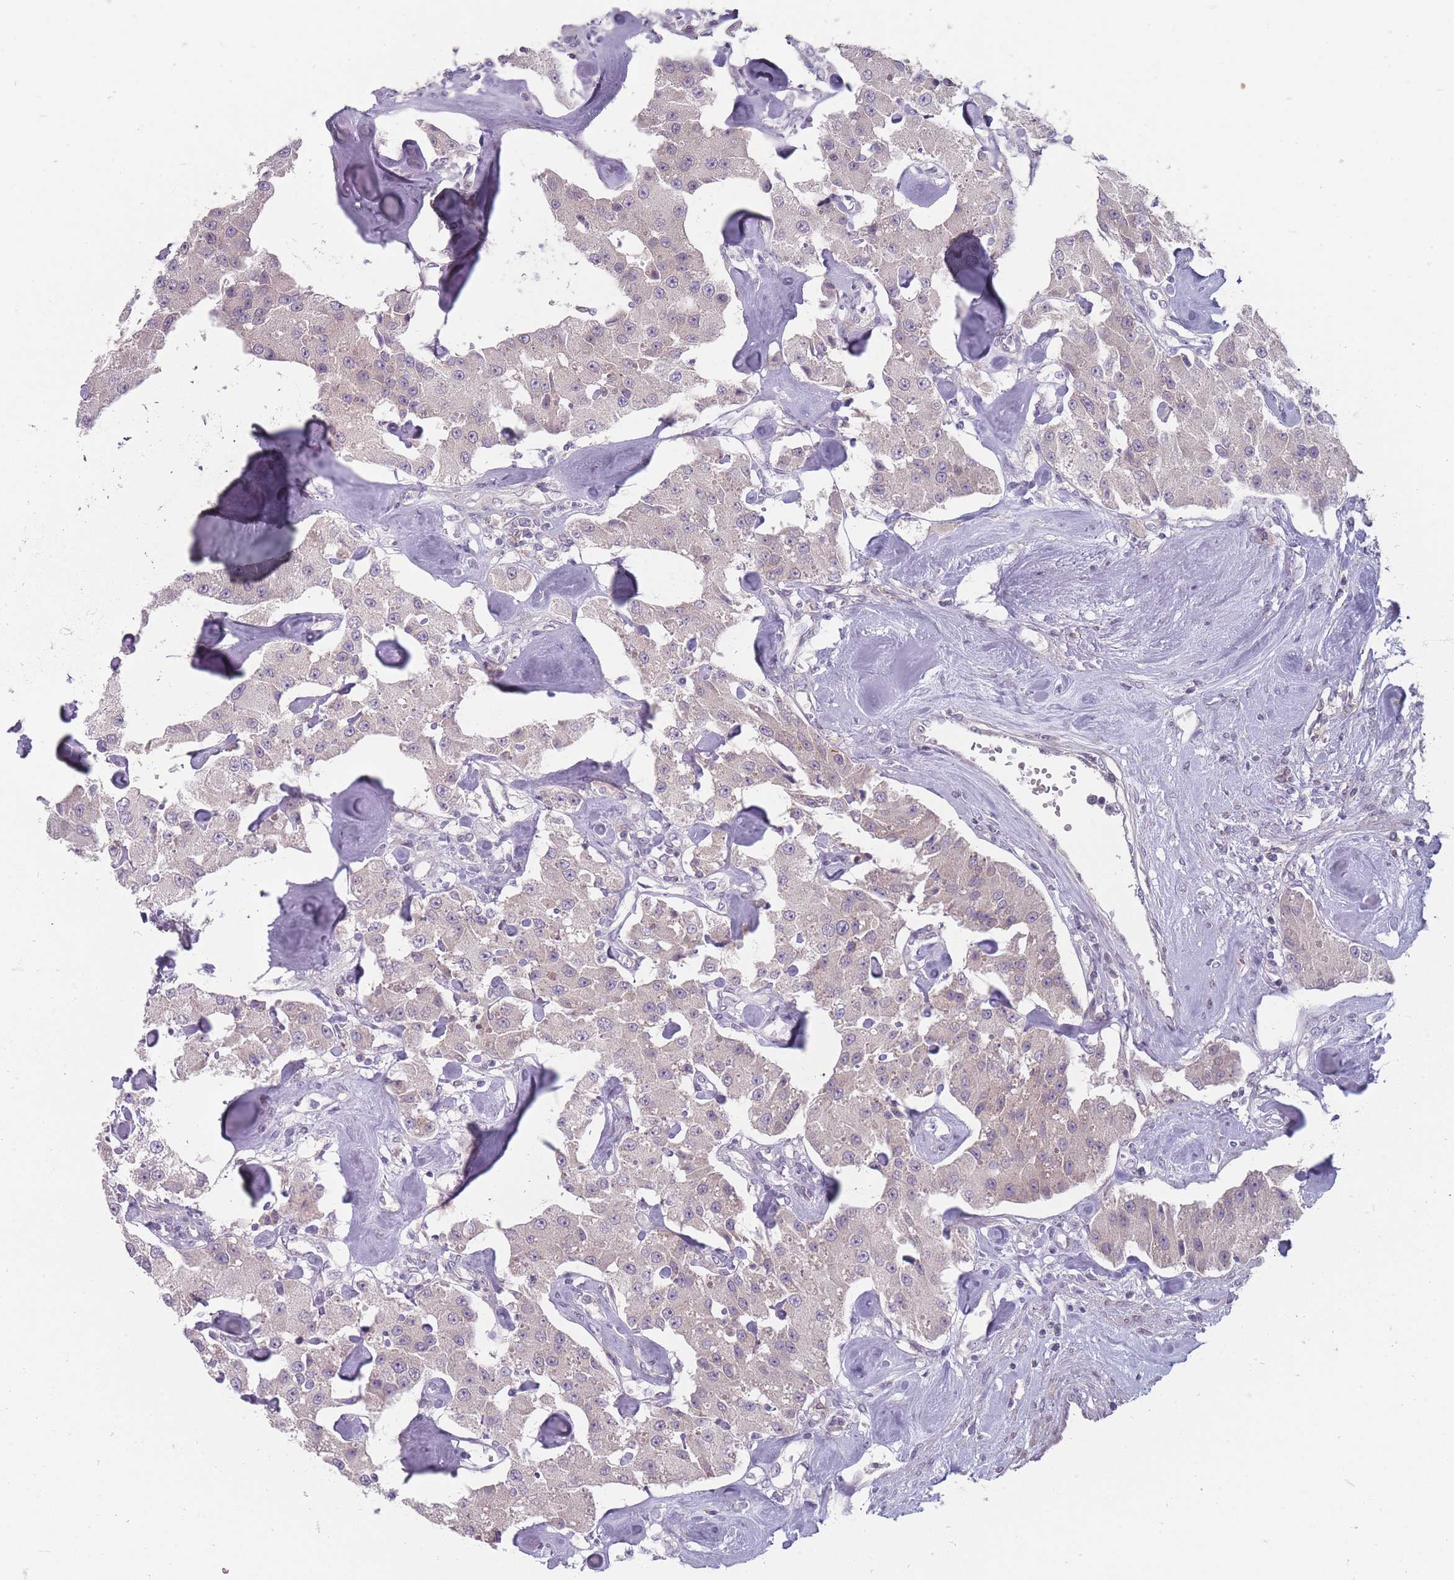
{"staining": {"intensity": "weak", "quantity": "<25%", "location": "cytoplasmic/membranous"}, "tissue": "carcinoid", "cell_type": "Tumor cells", "image_type": "cancer", "snomed": [{"axis": "morphology", "description": "Carcinoid, malignant, NOS"}, {"axis": "topography", "description": "Pancreas"}], "caption": "A micrograph of carcinoid stained for a protein exhibits no brown staining in tumor cells.", "gene": "PCDH12", "patient": {"sex": "male", "age": 41}}